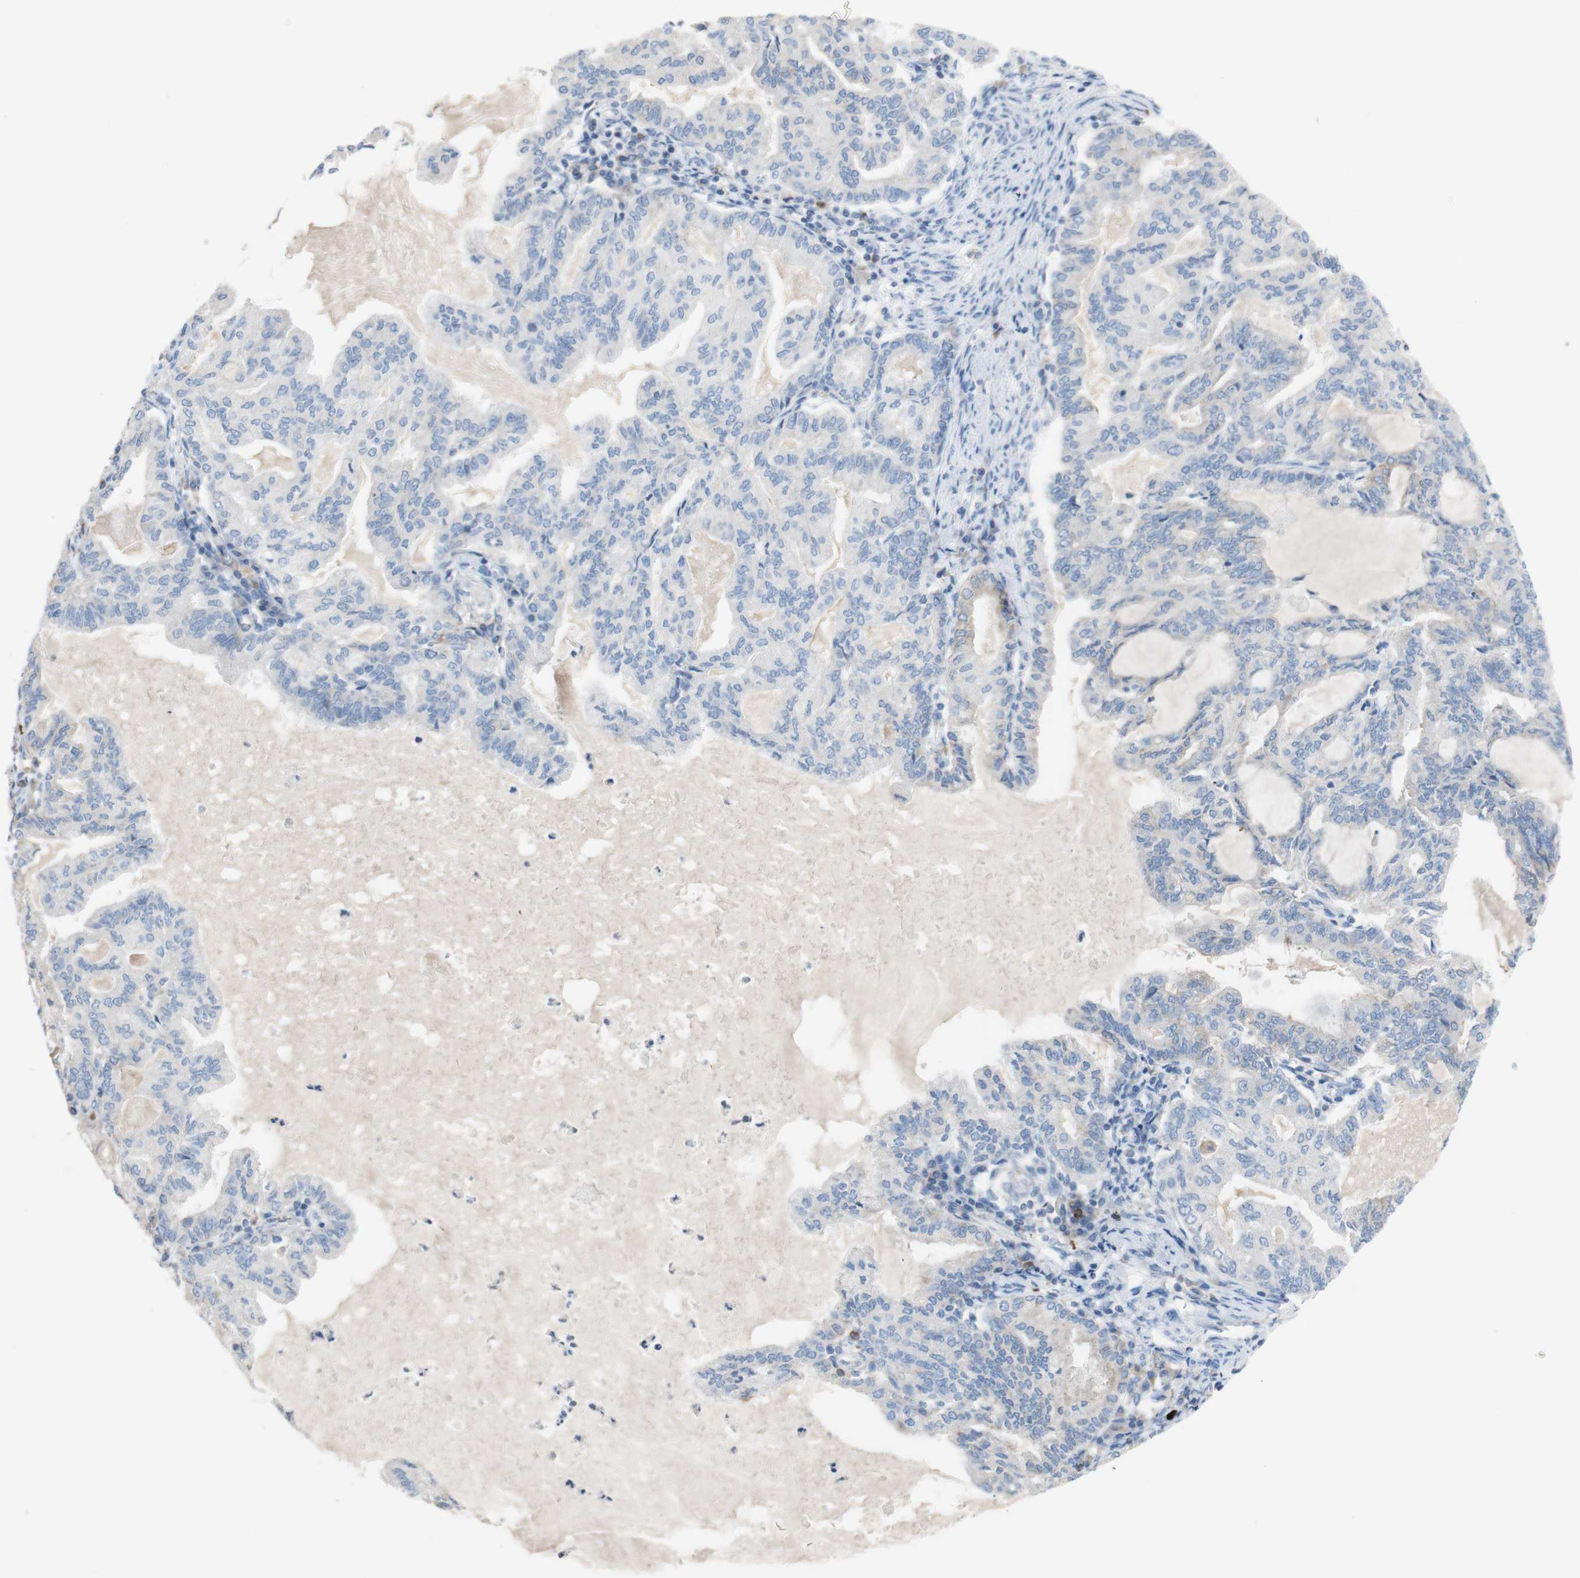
{"staining": {"intensity": "weak", "quantity": ">75%", "location": "cytoplasmic/membranous"}, "tissue": "endometrial cancer", "cell_type": "Tumor cells", "image_type": "cancer", "snomed": [{"axis": "morphology", "description": "Adenocarcinoma, NOS"}, {"axis": "topography", "description": "Endometrium"}], "caption": "This is a photomicrograph of immunohistochemistry staining of endometrial adenocarcinoma, which shows weak expression in the cytoplasmic/membranous of tumor cells.", "gene": "PACSIN1", "patient": {"sex": "female", "age": 86}}